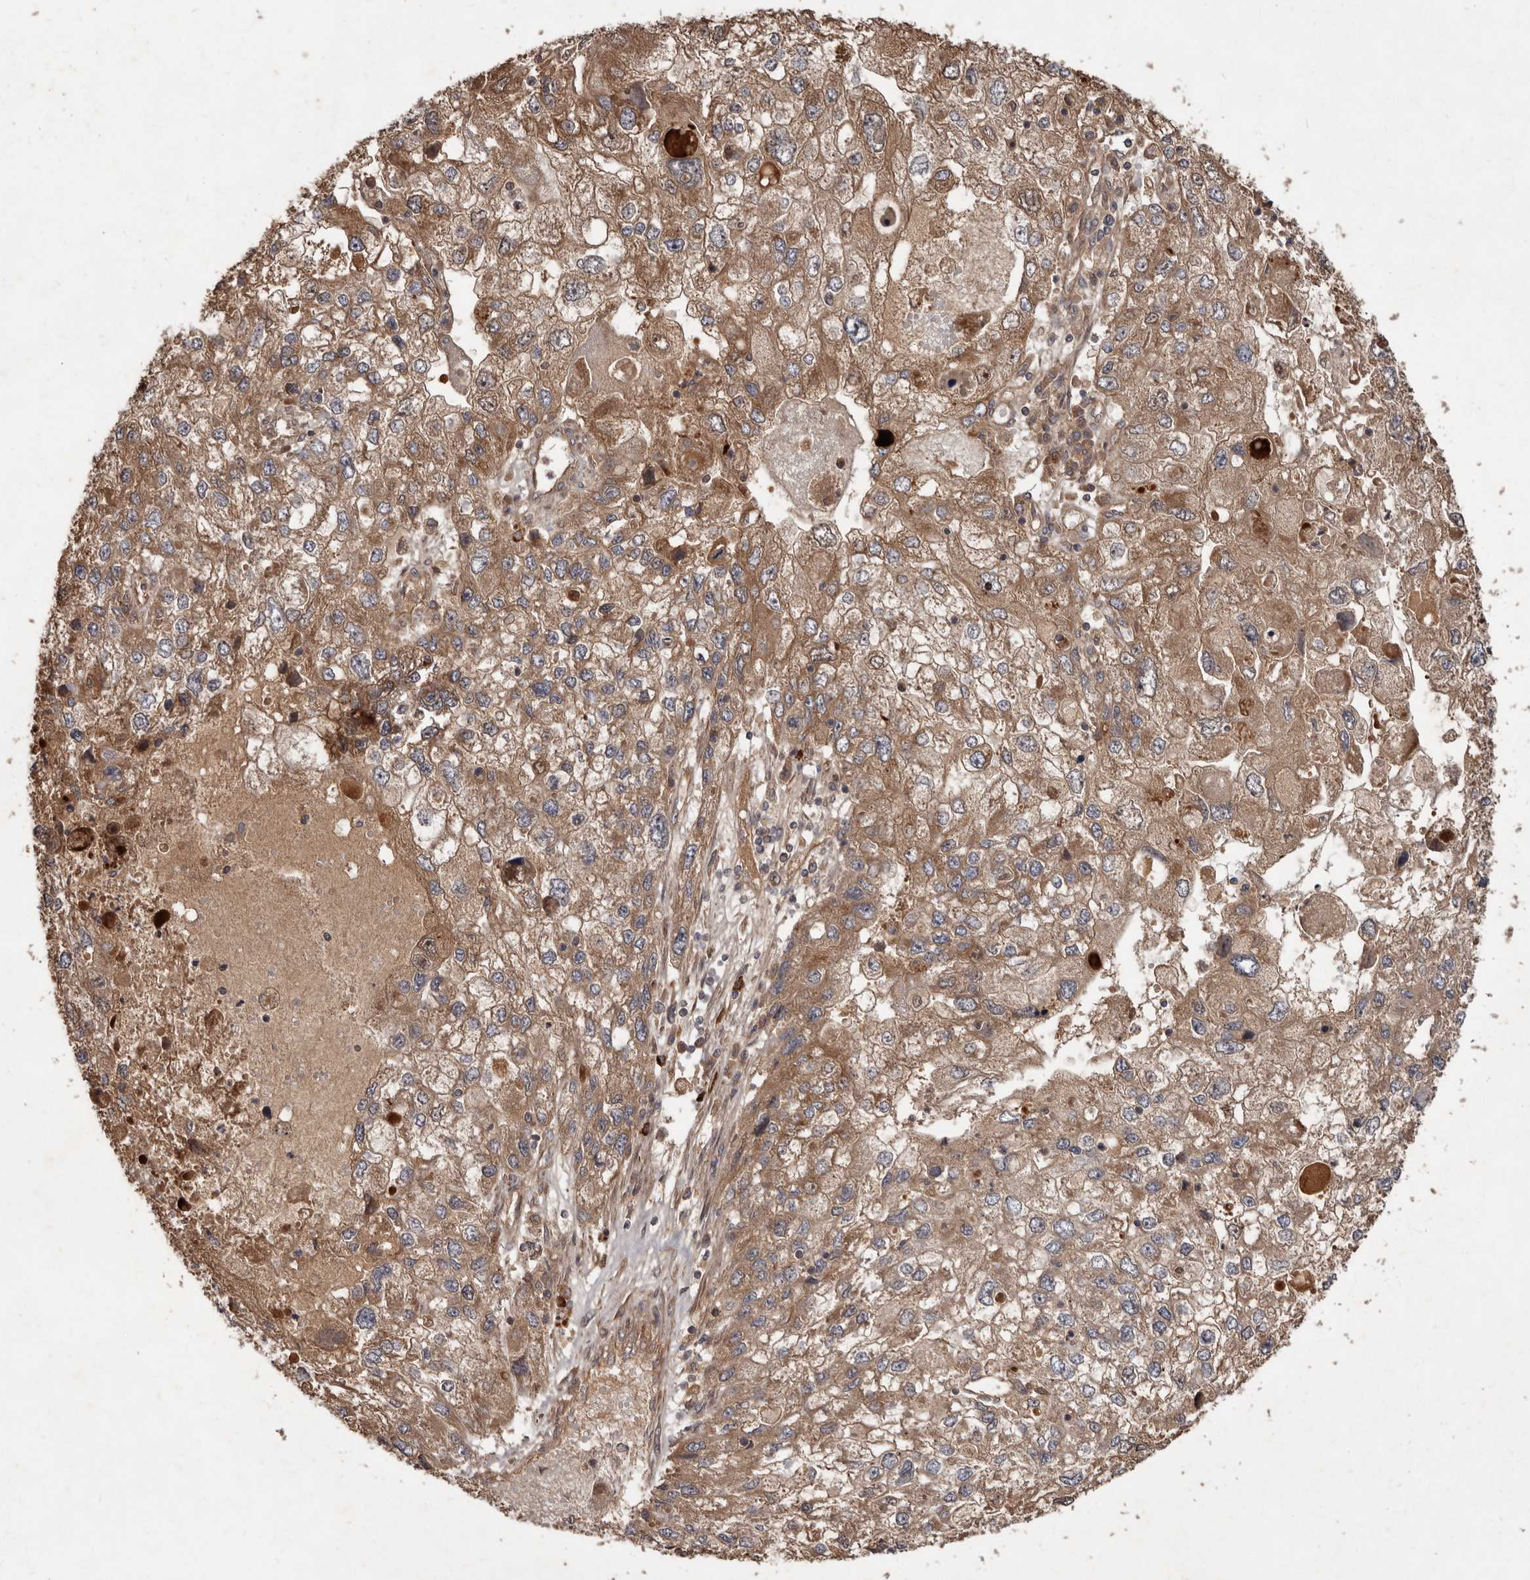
{"staining": {"intensity": "weak", "quantity": ">75%", "location": "cytoplasmic/membranous"}, "tissue": "endometrial cancer", "cell_type": "Tumor cells", "image_type": "cancer", "snomed": [{"axis": "morphology", "description": "Adenocarcinoma, NOS"}, {"axis": "topography", "description": "Endometrium"}], "caption": "A low amount of weak cytoplasmic/membranous expression is present in about >75% of tumor cells in adenocarcinoma (endometrial) tissue.", "gene": "STK36", "patient": {"sex": "female", "age": 49}}